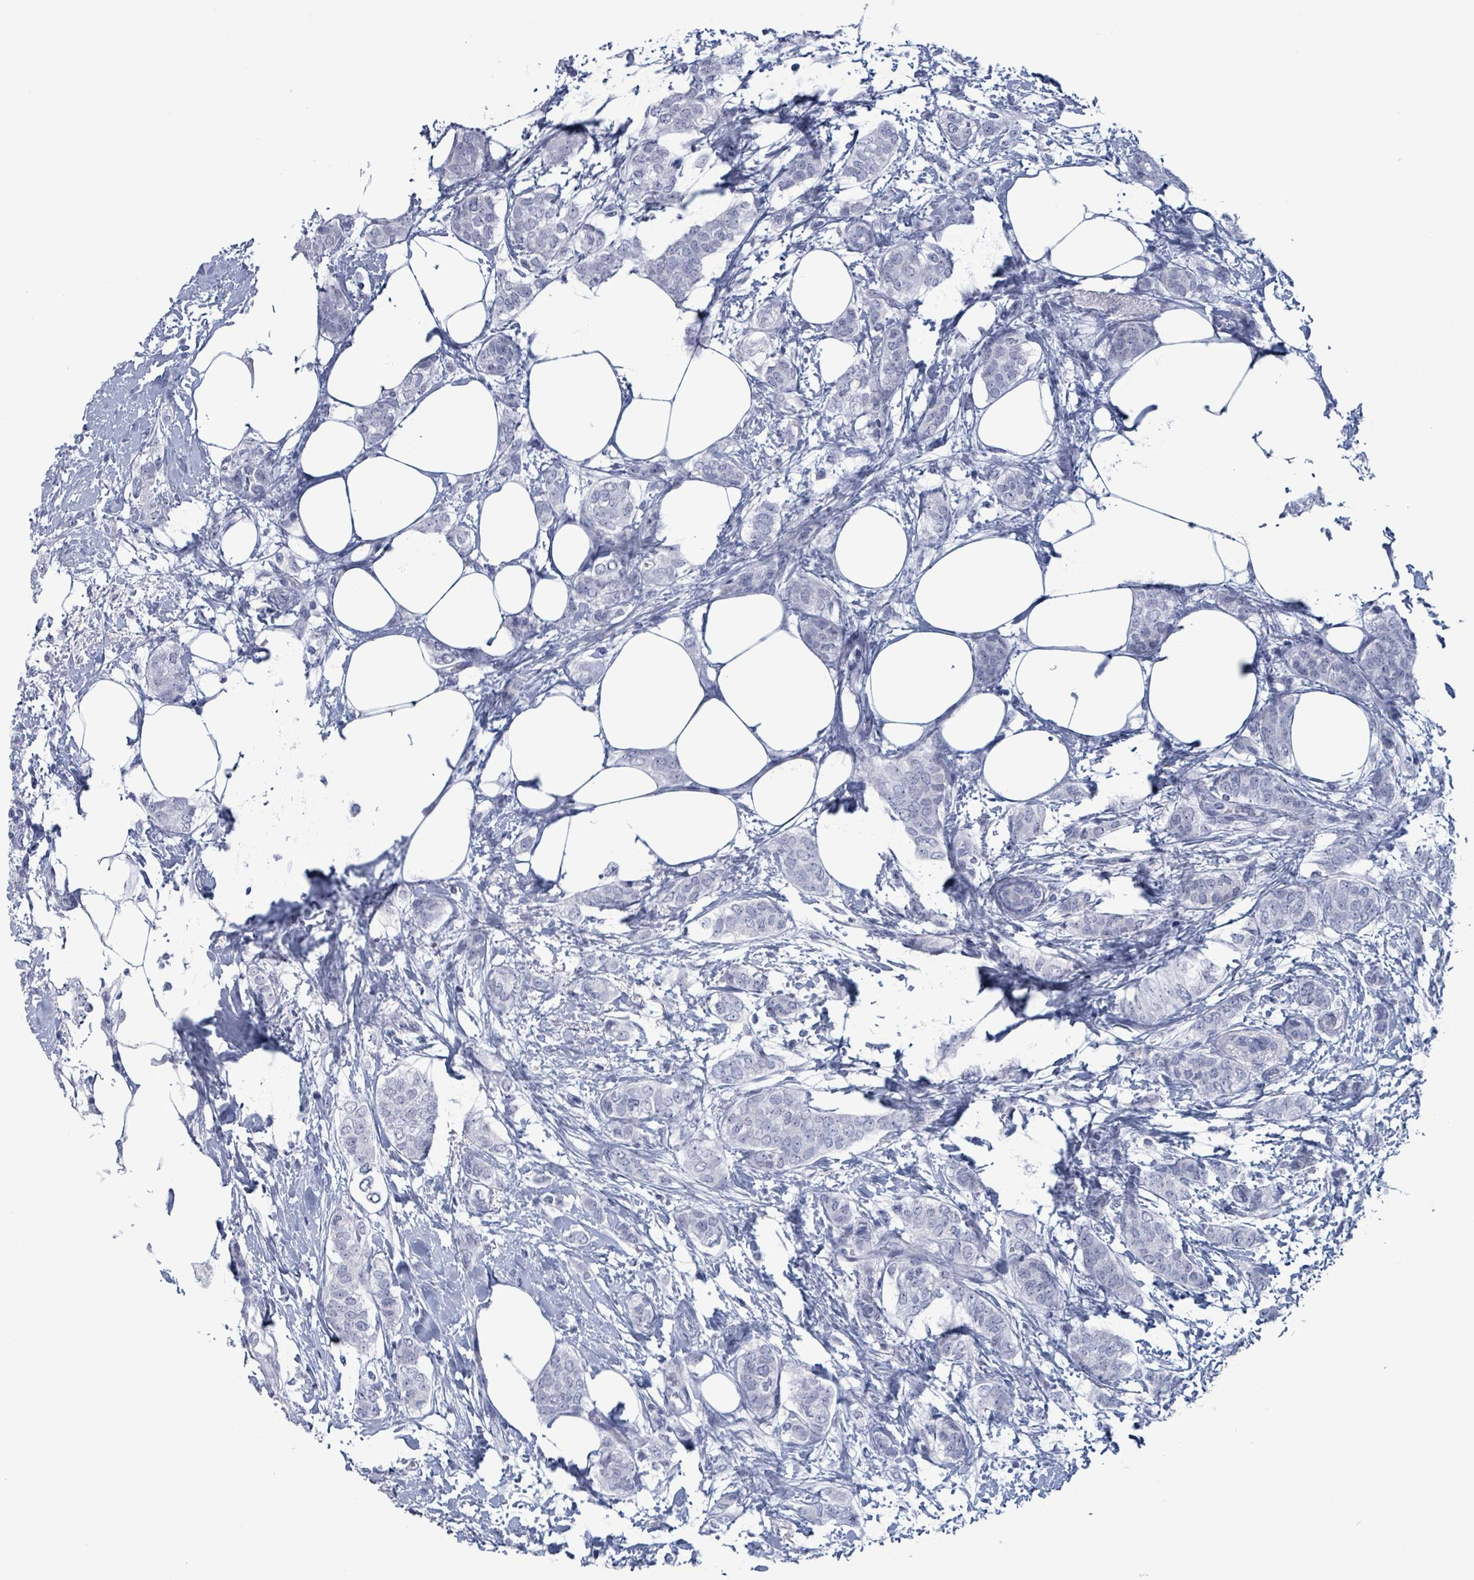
{"staining": {"intensity": "negative", "quantity": "none", "location": "none"}, "tissue": "breast cancer", "cell_type": "Tumor cells", "image_type": "cancer", "snomed": [{"axis": "morphology", "description": "Duct carcinoma"}, {"axis": "topography", "description": "Breast"}], "caption": "IHC histopathology image of breast infiltrating ductal carcinoma stained for a protein (brown), which reveals no expression in tumor cells.", "gene": "ZNF771", "patient": {"sex": "female", "age": 72}}